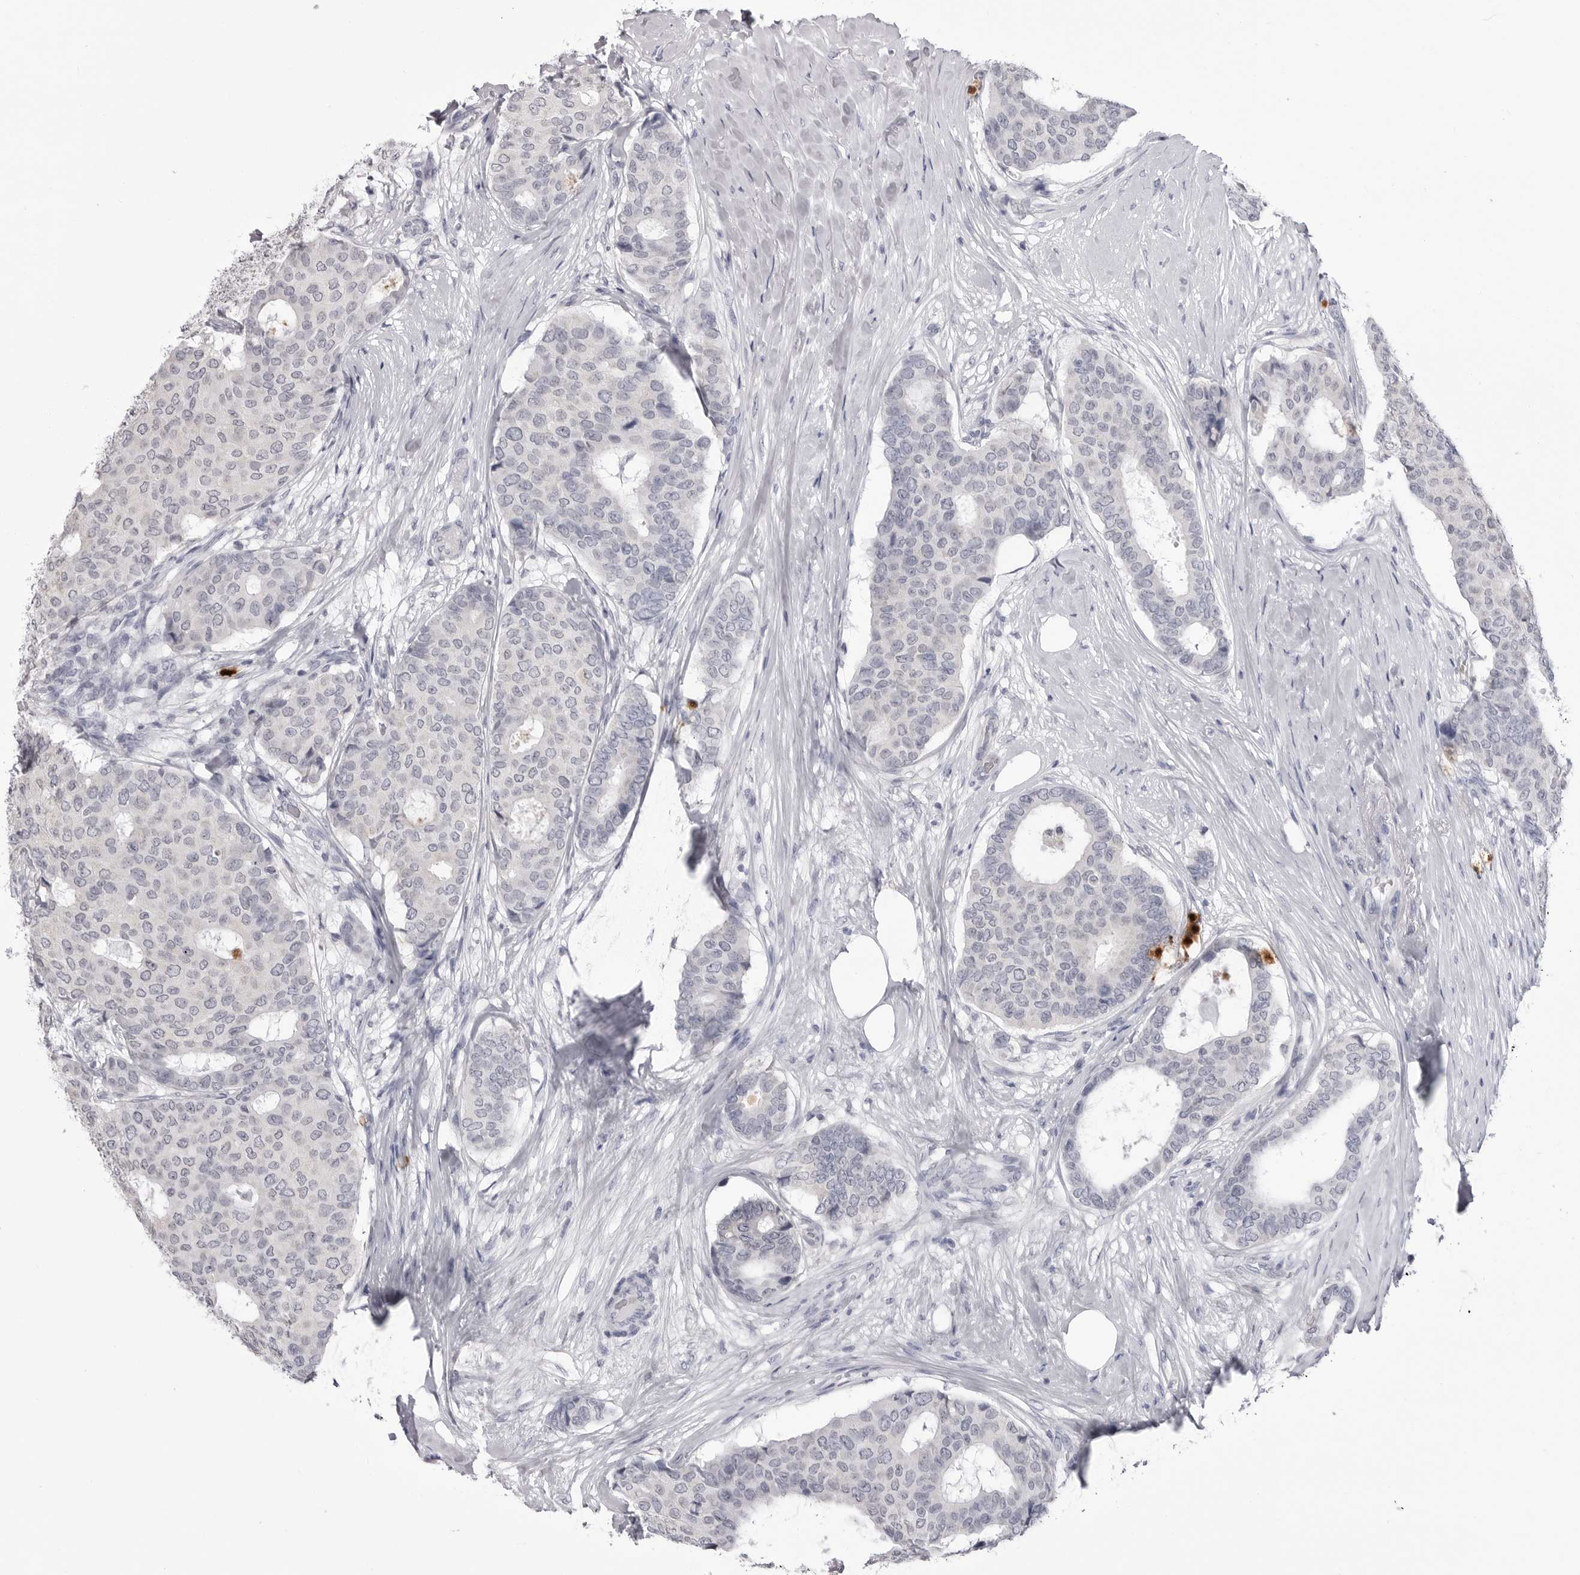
{"staining": {"intensity": "negative", "quantity": "none", "location": "none"}, "tissue": "breast cancer", "cell_type": "Tumor cells", "image_type": "cancer", "snomed": [{"axis": "morphology", "description": "Duct carcinoma"}, {"axis": "topography", "description": "Breast"}], "caption": "DAB immunohistochemical staining of human breast intraductal carcinoma reveals no significant expression in tumor cells.", "gene": "STAP2", "patient": {"sex": "female", "age": 75}}